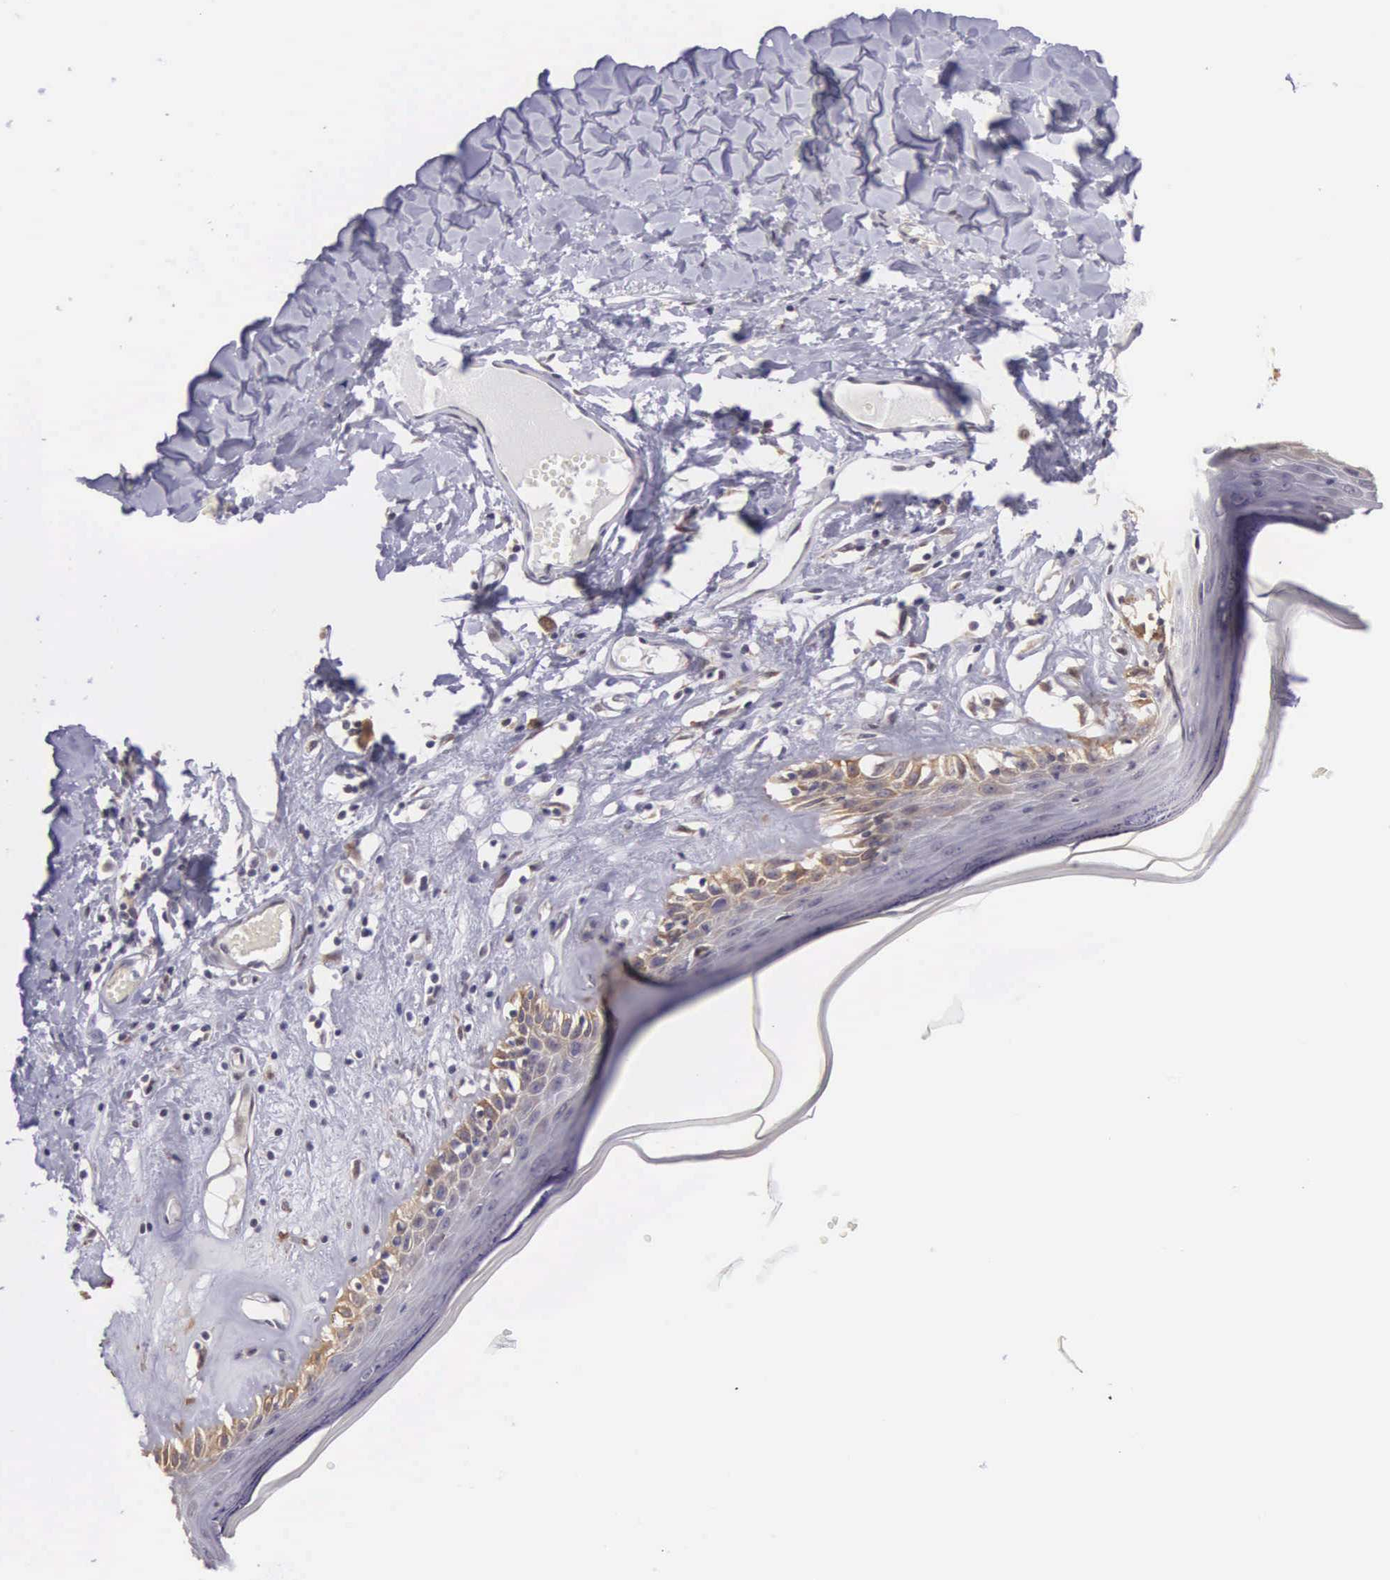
{"staining": {"intensity": "moderate", "quantity": "25%-75%", "location": "cytoplasmic/membranous"}, "tissue": "skin", "cell_type": "Epidermal cells", "image_type": "normal", "snomed": [{"axis": "morphology", "description": "Normal tissue, NOS"}, {"axis": "topography", "description": "Vascular tissue"}, {"axis": "topography", "description": "Vulva"}, {"axis": "topography", "description": "Peripheral nerve tissue"}], "caption": "DAB (3,3'-diaminobenzidine) immunohistochemical staining of normal human skin exhibits moderate cytoplasmic/membranous protein expression in about 25%-75% of epidermal cells.", "gene": "SLC25A21", "patient": {"sex": "female", "age": 86}}